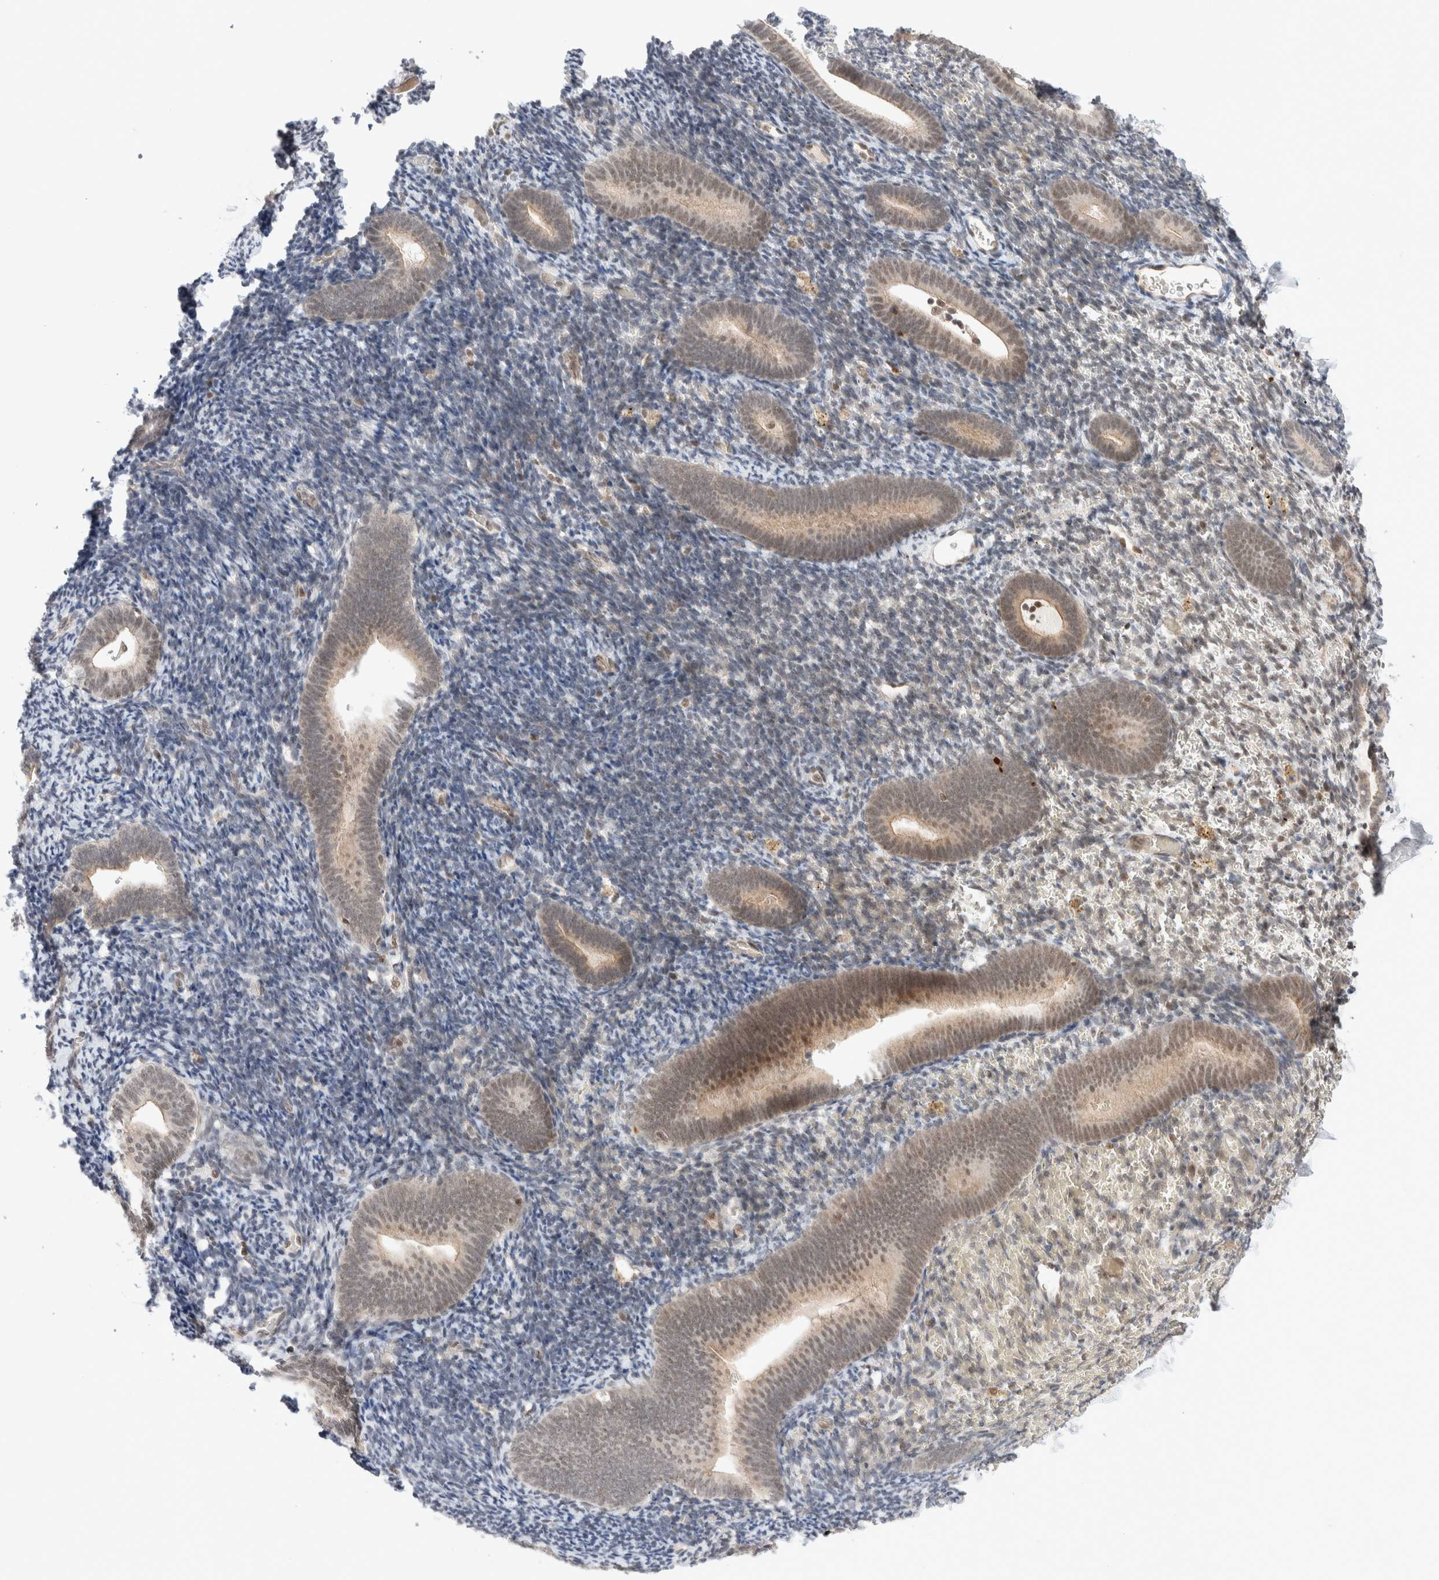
{"staining": {"intensity": "negative", "quantity": "none", "location": "none"}, "tissue": "endometrium", "cell_type": "Cells in endometrial stroma", "image_type": "normal", "snomed": [{"axis": "morphology", "description": "Normal tissue, NOS"}, {"axis": "topography", "description": "Endometrium"}], "caption": "Protein analysis of benign endometrium exhibits no significant positivity in cells in endometrial stroma. (Immunohistochemistry, brightfield microscopy, high magnification).", "gene": "GATAD2A", "patient": {"sex": "female", "age": 51}}